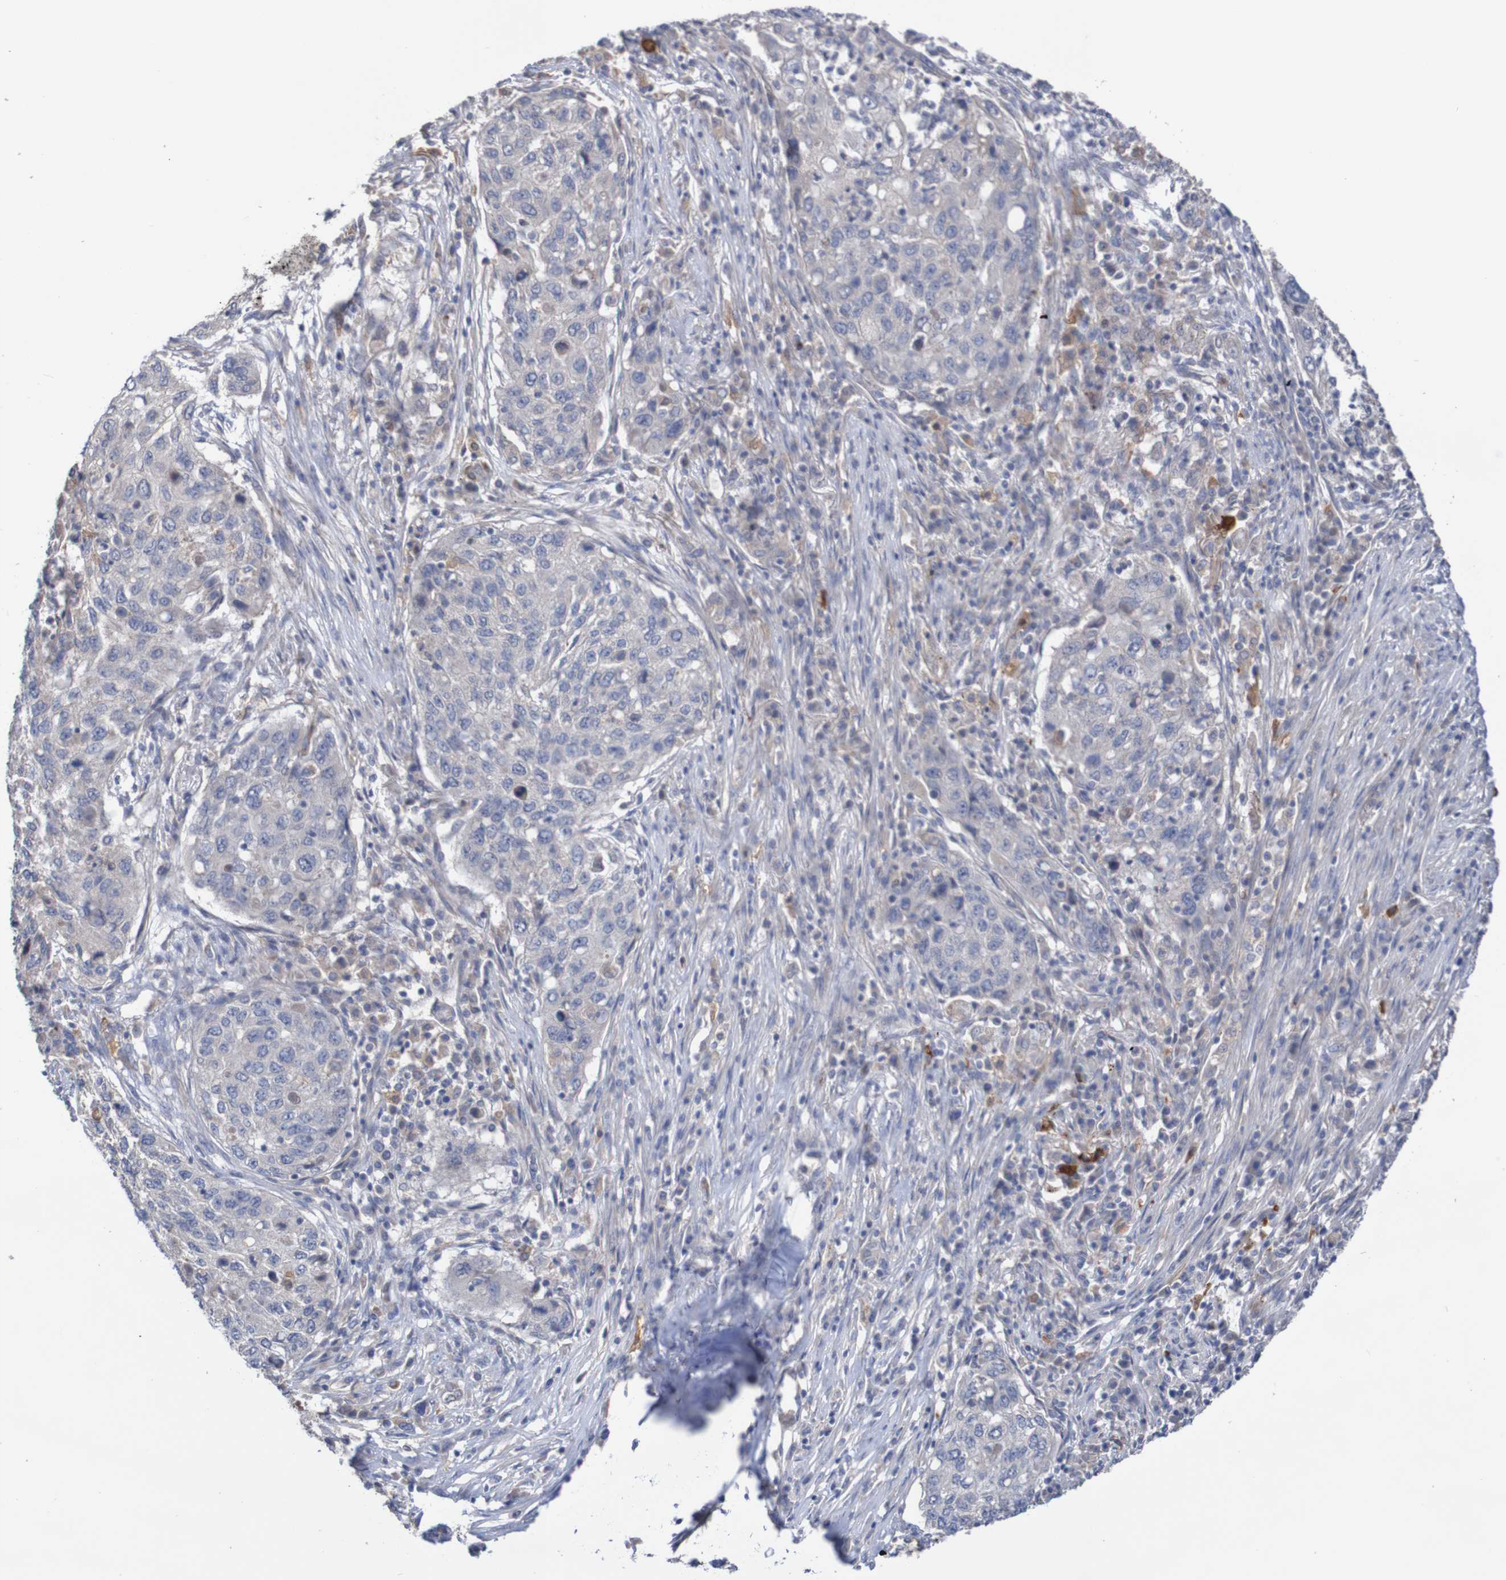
{"staining": {"intensity": "negative", "quantity": "none", "location": "none"}, "tissue": "lung cancer", "cell_type": "Tumor cells", "image_type": "cancer", "snomed": [{"axis": "morphology", "description": "Squamous cell carcinoma, NOS"}, {"axis": "topography", "description": "Lung"}], "caption": "Immunohistochemistry (IHC) image of lung cancer stained for a protein (brown), which reveals no expression in tumor cells. (DAB immunohistochemistry (IHC), high magnification).", "gene": "PHYH", "patient": {"sex": "female", "age": 63}}